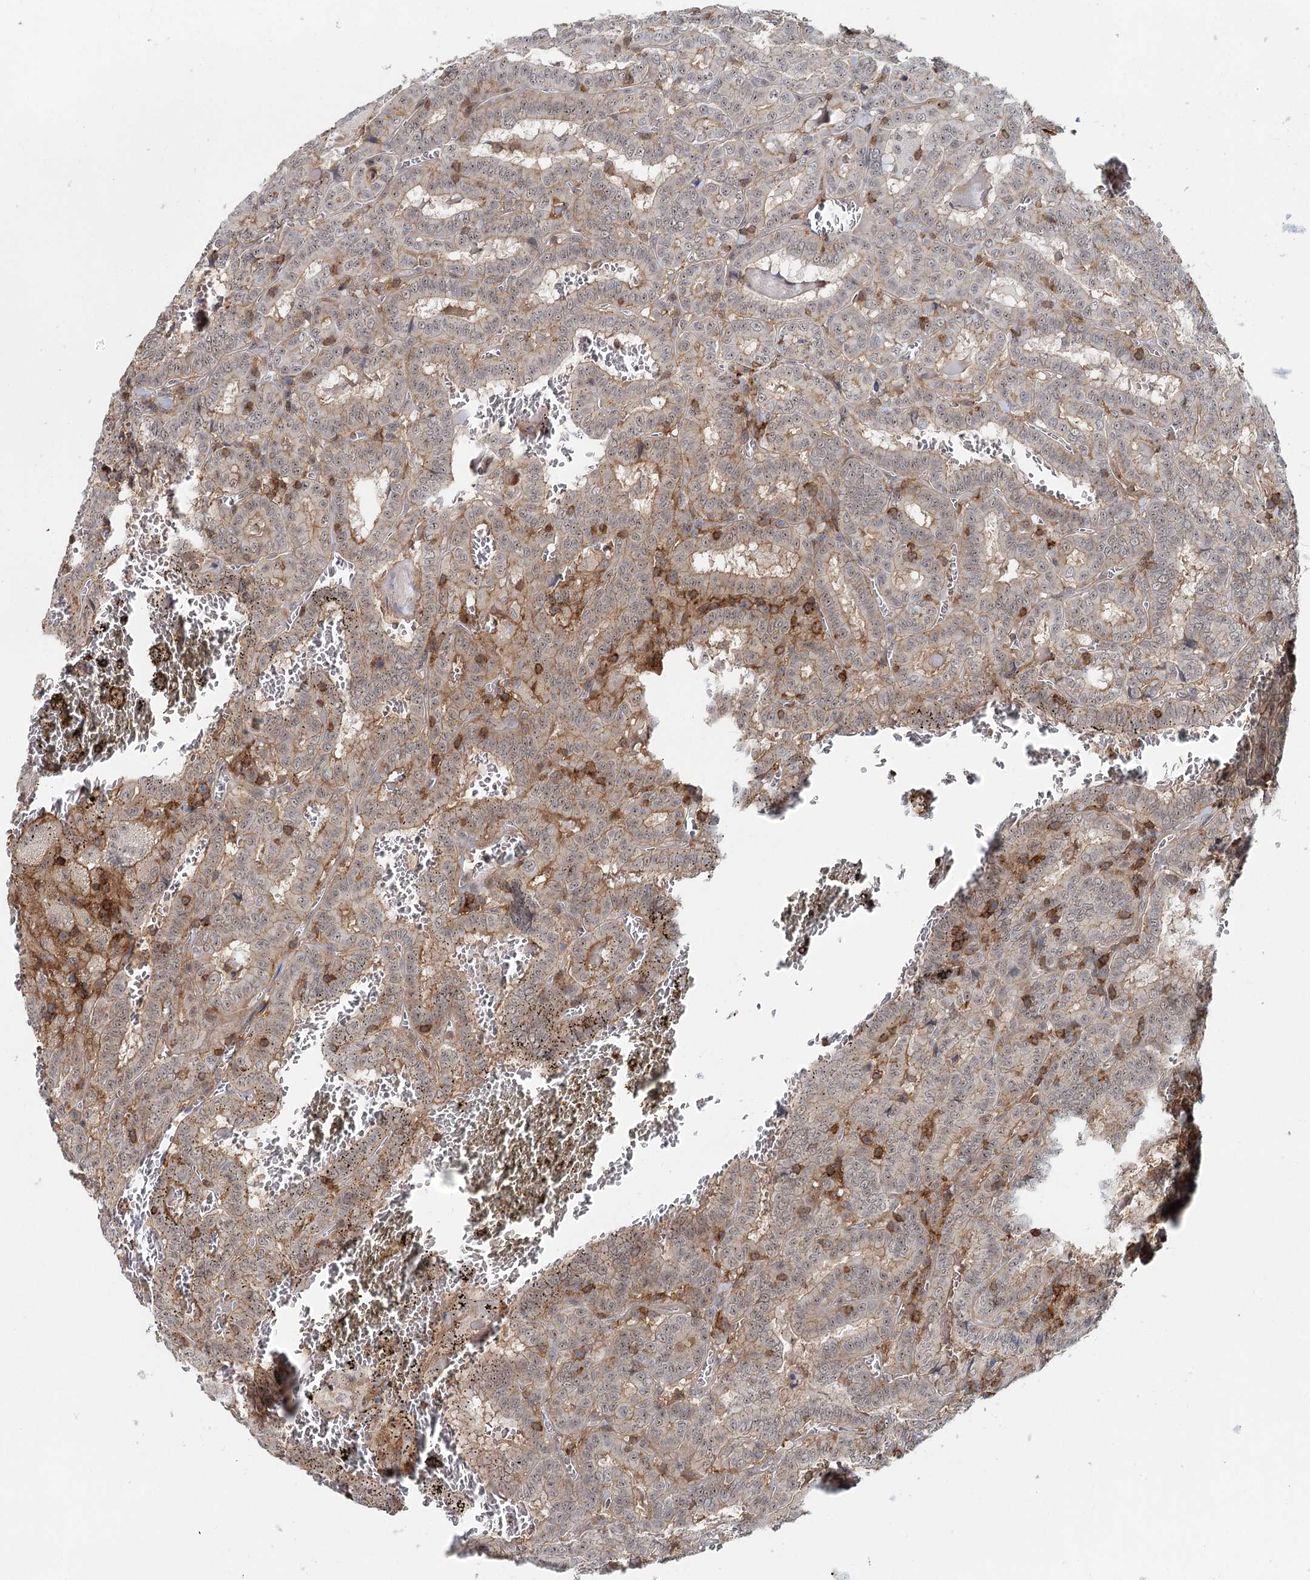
{"staining": {"intensity": "weak", "quantity": "25%-75%", "location": "nuclear"}, "tissue": "thyroid cancer", "cell_type": "Tumor cells", "image_type": "cancer", "snomed": [{"axis": "morphology", "description": "Papillary adenocarcinoma, NOS"}, {"axis": "topography", "description": "Thyroid gland"}], "caption": "Immunohistochemical staining of human thyroid cancer (papillary adenocarcinoma) displays weak nuclear protein staining in about 25%-75% of tumor cells.", "gene": "CDC42SE2", "patient": {"sex": "female", "age": 72}}